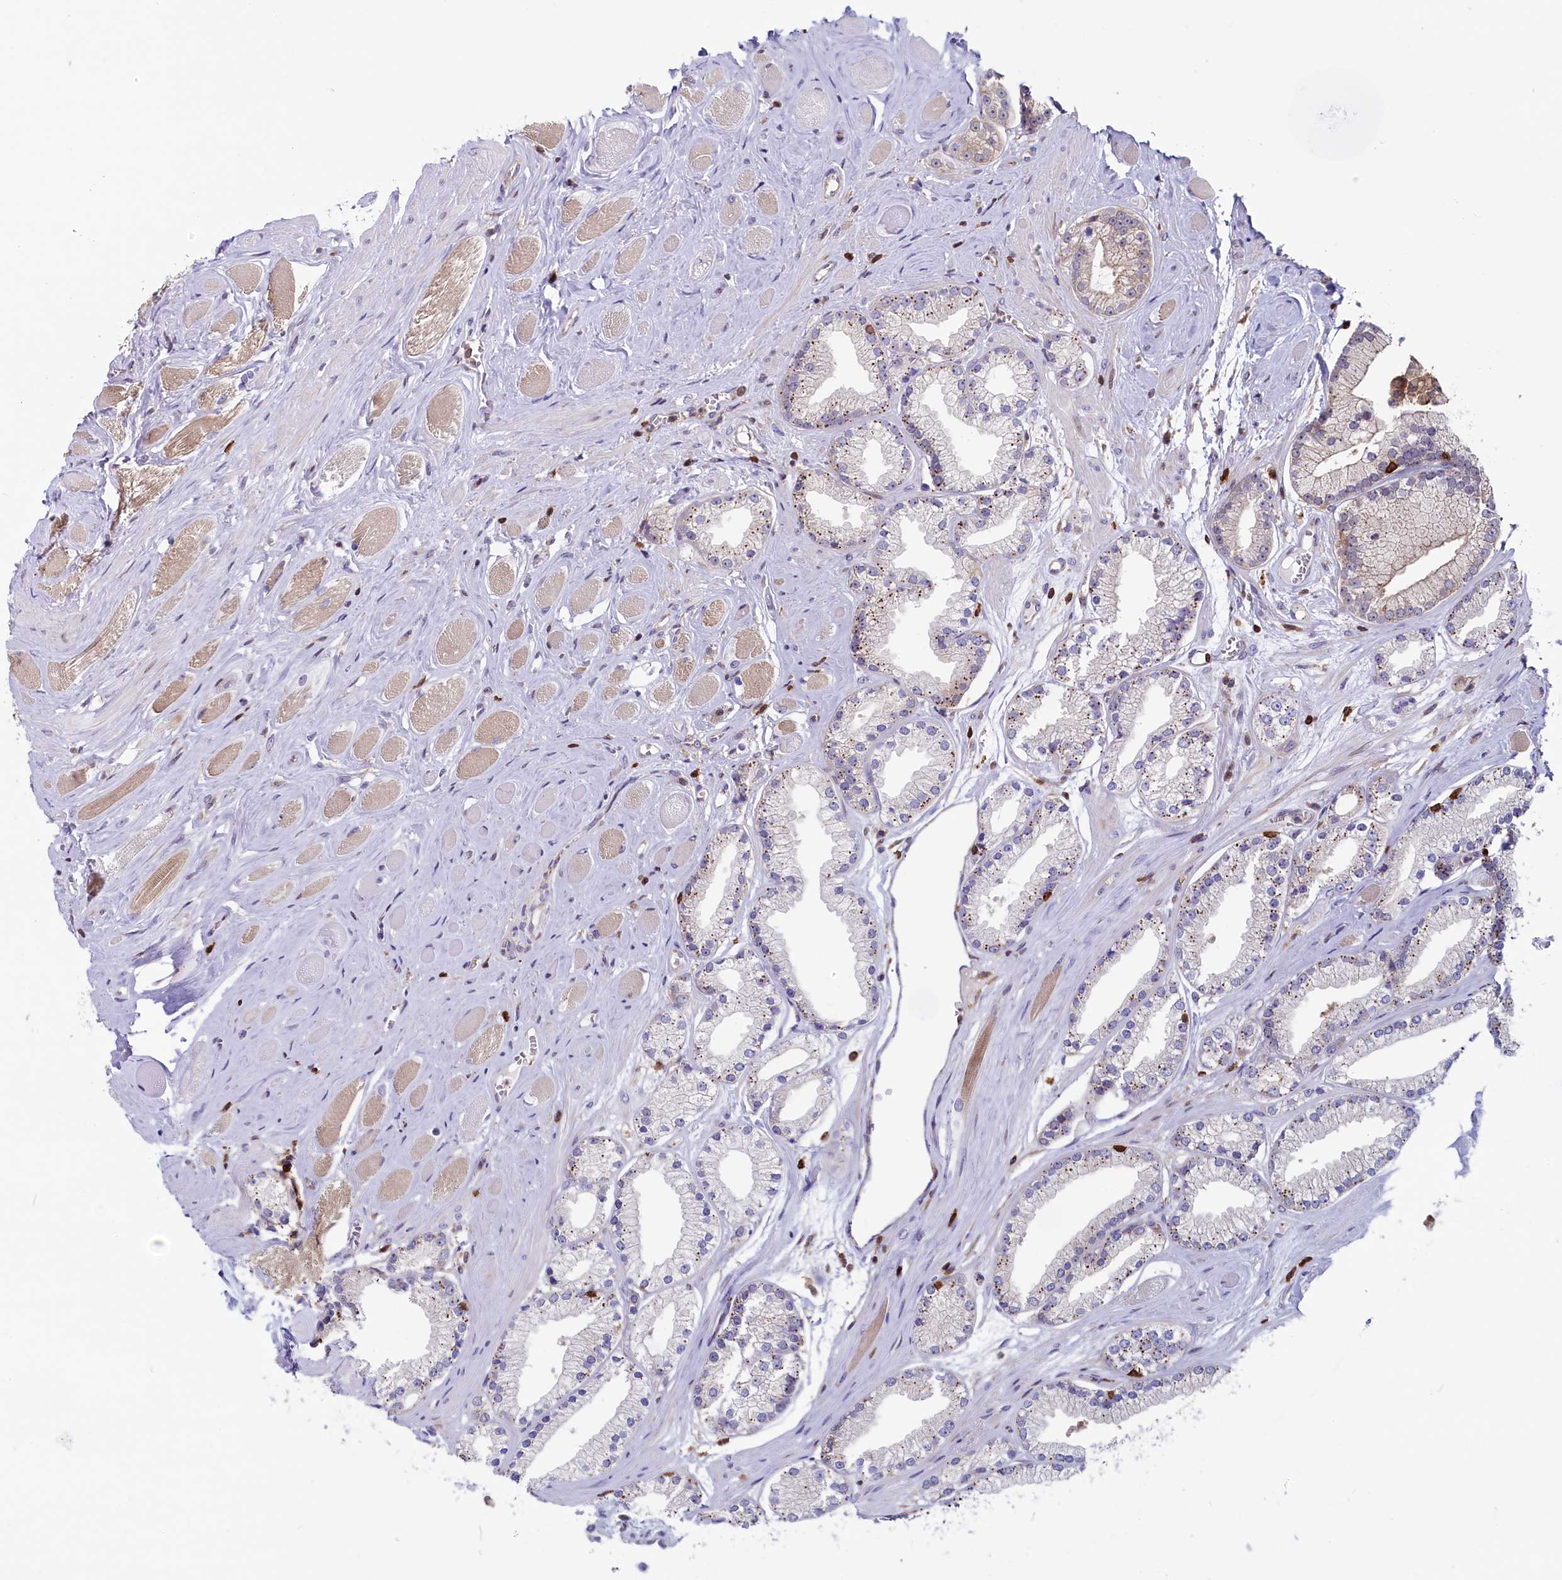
{"staining": {"intensity": "weak", "quantity": "25%-75%", "location": "cytoplasmic/membranous"}, "tissue": "prostate cancer", "cell_type": "Tumor cells", "image_type": "cancer", "snomed": [{"axis": "morphology", "description": "Adenocarcinoma, High grade"}, {"axis": "topography", "description": "Prostate"}], "caption": "Protein expression analysis of human prostate cancer reveals weak cytoplasmic/membranous staining in about 25%-75% of tumor cells. The staining was performed using DAB (3,3'-diaminobenzidine), with brown indicating positive protein expression. Nuclei are stained blue with hematoxylin.", "gene": "CIAPIN1", "patient": {"sex": "male", "age": 67}}